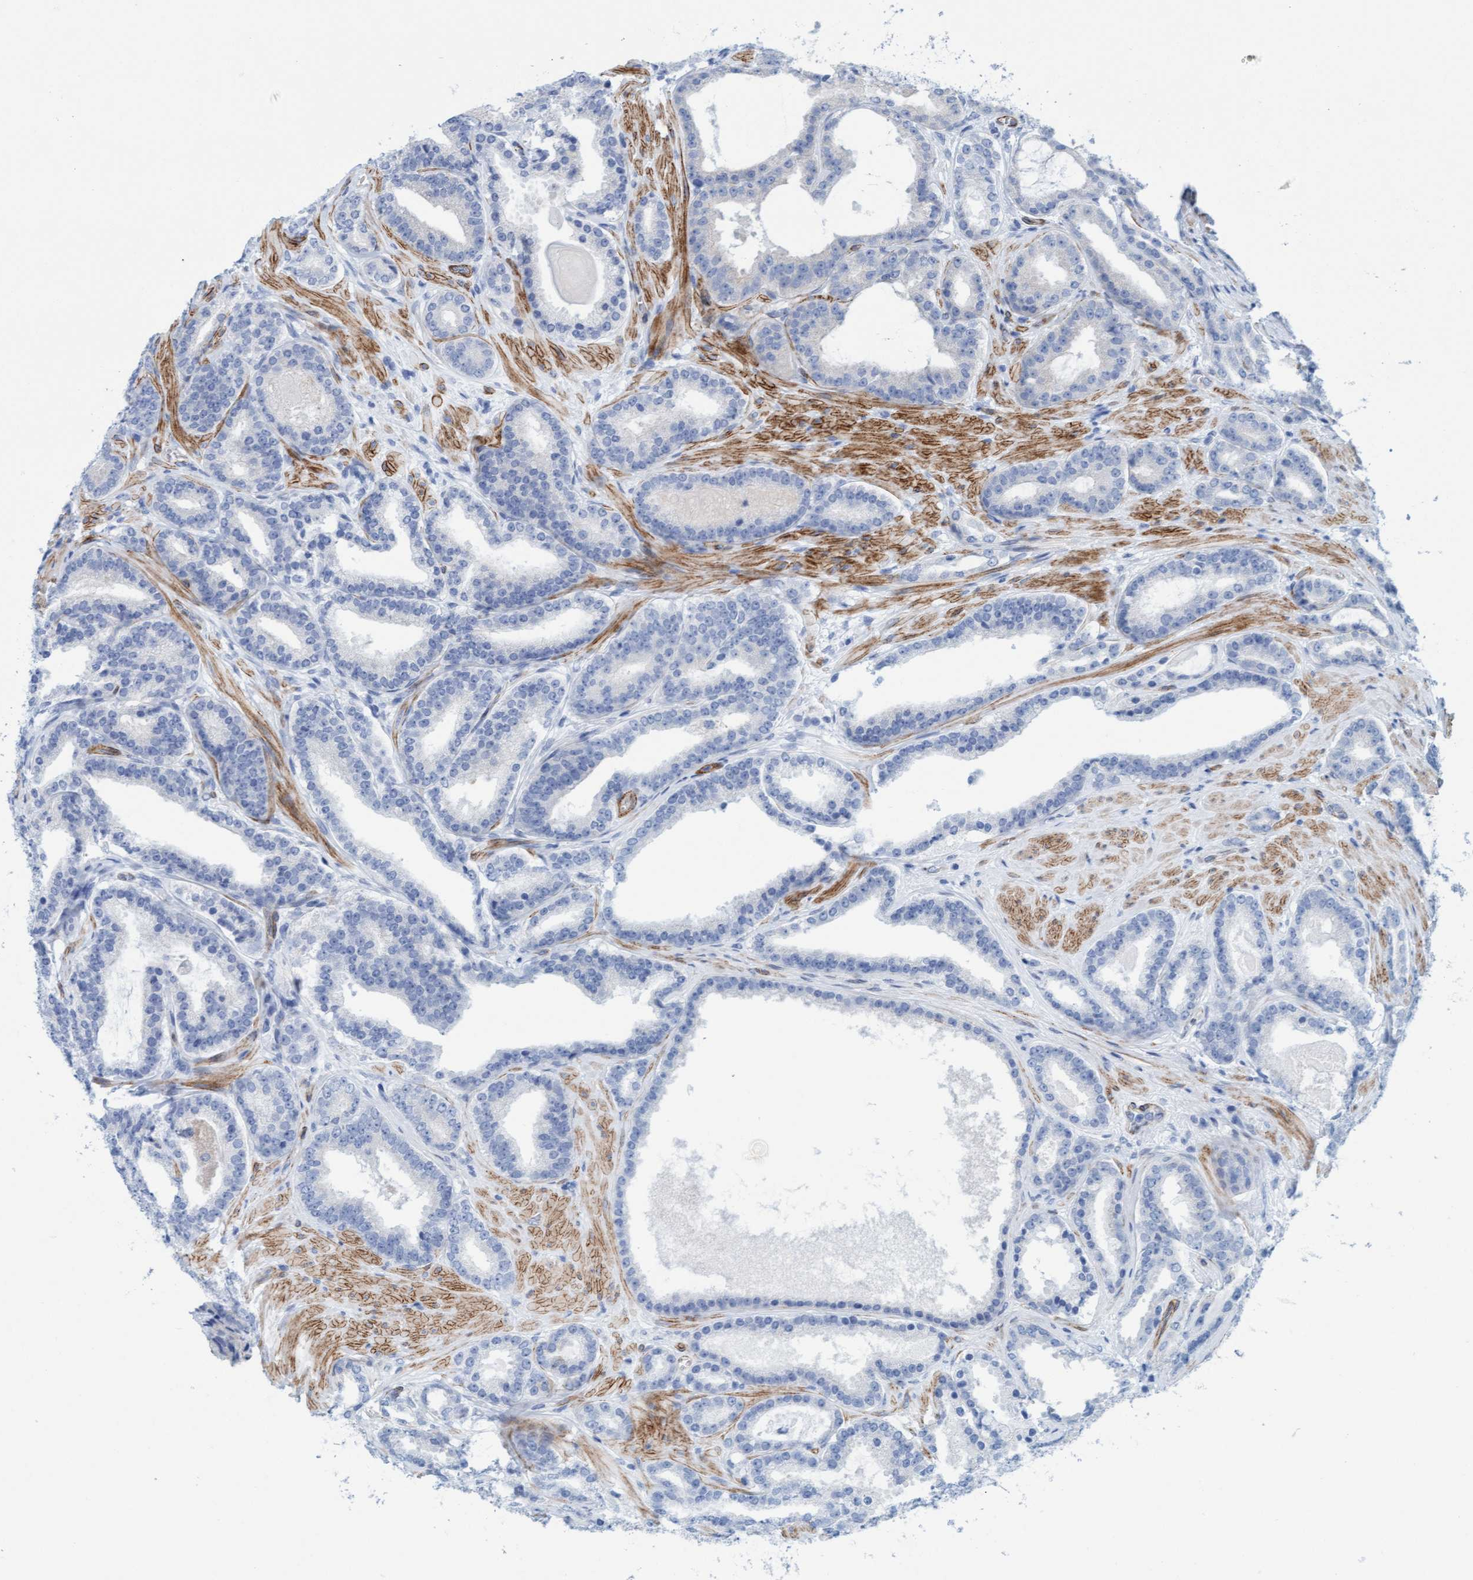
{"staining": {"intensity": "negative", "quantity": "none", "location": "none"}, "tissue": "prostate cancer", "cell_type": "Tumor cells", "image_type": "cancer", "snomed": [{"axis": "morphology", "description": "Adenocarcinoma, High grade"}, {"axis": "topography", "description": "Prostate"}], "caption": "Immunohistochemistry (IHC) photomicrograph of human prostate cancer (adenocarcinoma (high-grade)) stained for a protein (brown), which exhibits no positivity in tumor cells.", "gene": "MTFR1", "patient": {"sex": "male", "age": 60}}